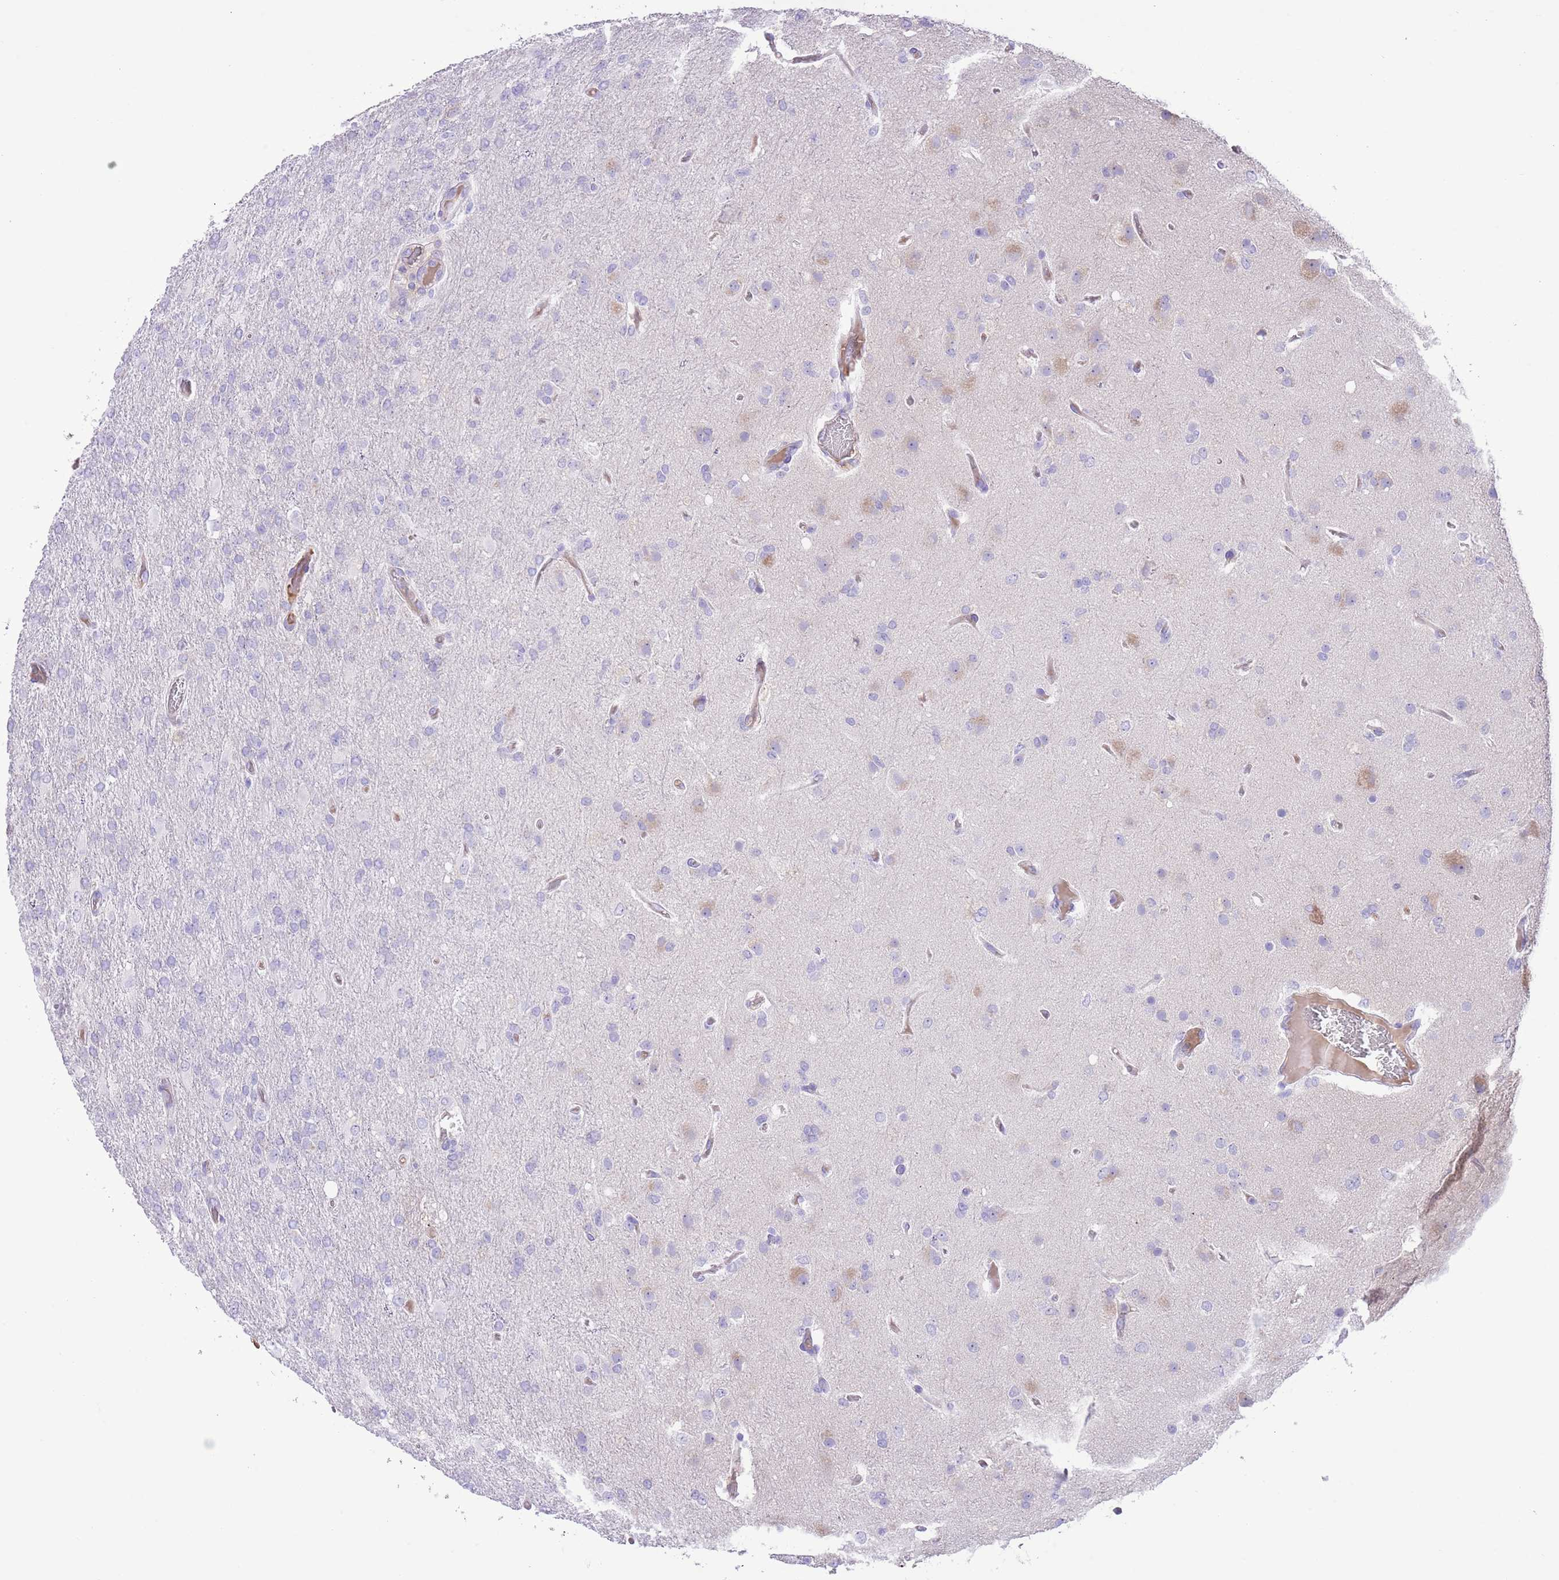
{"staining": {"intensity": "negative", "quantity": "none", "location": "none"}, "tissue": "glioma", "cell_type": "Tumor cells", "image_type": "cancer", "snomed": [{"axis": "morphology", "description": "Glioma, malignant, High grade"}, {"axis": "topography", "description": "Brain"}], "caption": "This is an immunohistochemistry (IHC) photomicrograph of malignant glioma (high-grade). There is no staining in tumor cells.", "gene": "IGF1", "patient": {"sex": "female", "age": 74}}